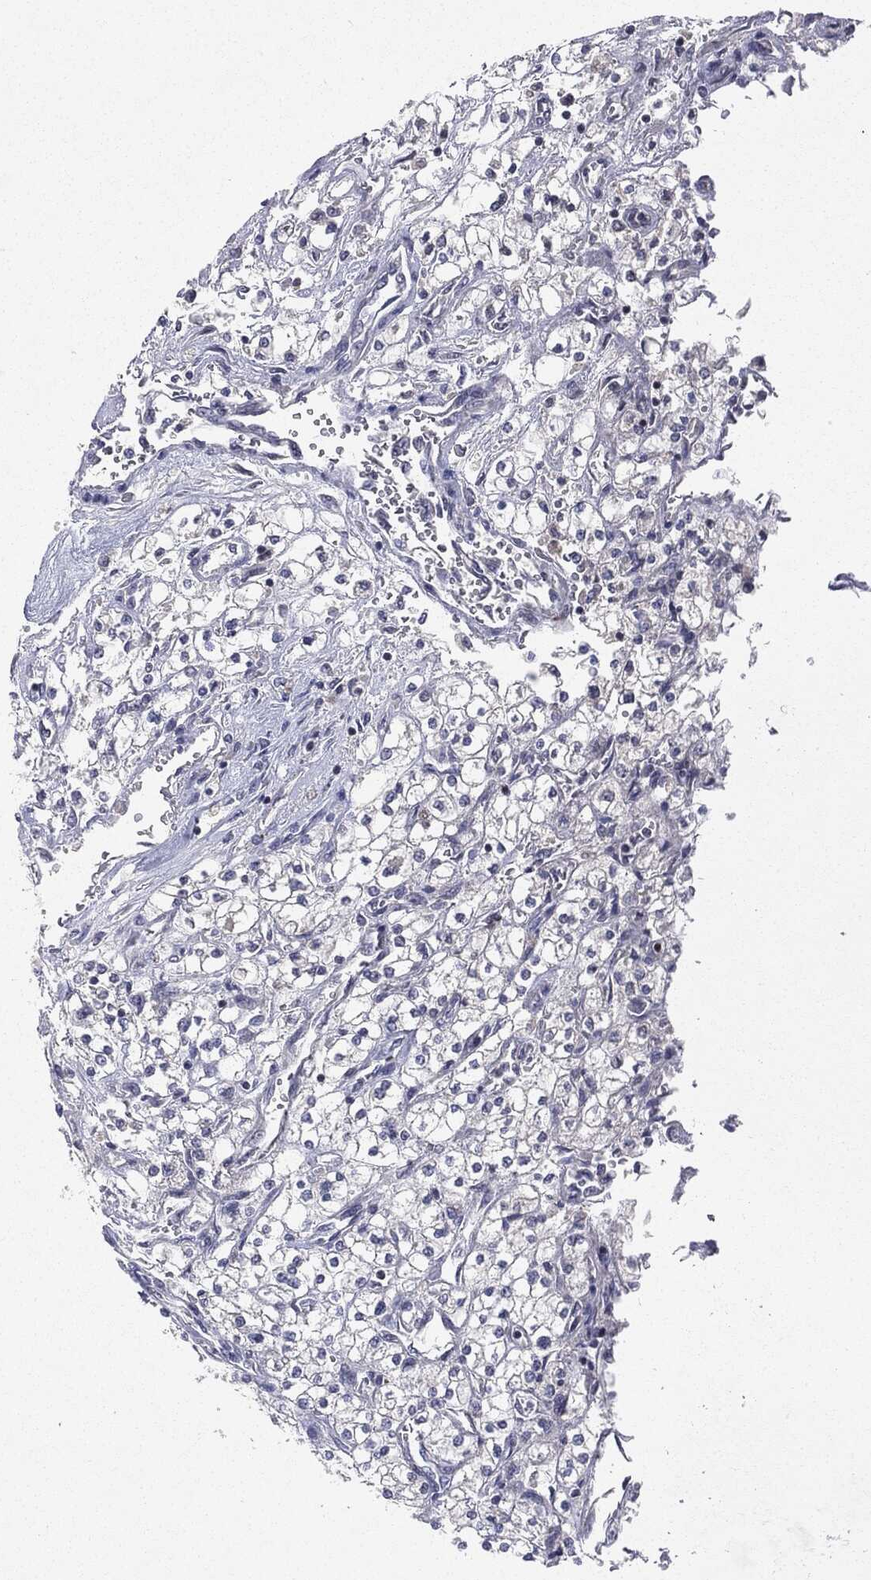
{"staining": {"intensity": "negative", "quantity": "none", "location": "none"}, "tissue": "renal cancer", "cell_type": "Tumor cells", "image_type": "cancer", "snomed": [{"axis": "morphology", "description": "Adenocarcinoma, NOS"}, {"axis": "topography", "description": "Kidney"}], "caption": "Human adenocarcinoma (renal) stained for a protein using immunohistochemistry (IHC) reveals no expression in tumor cells.", "gene": "KIF2C", "patient": {"sex": "male", "age": 80}}